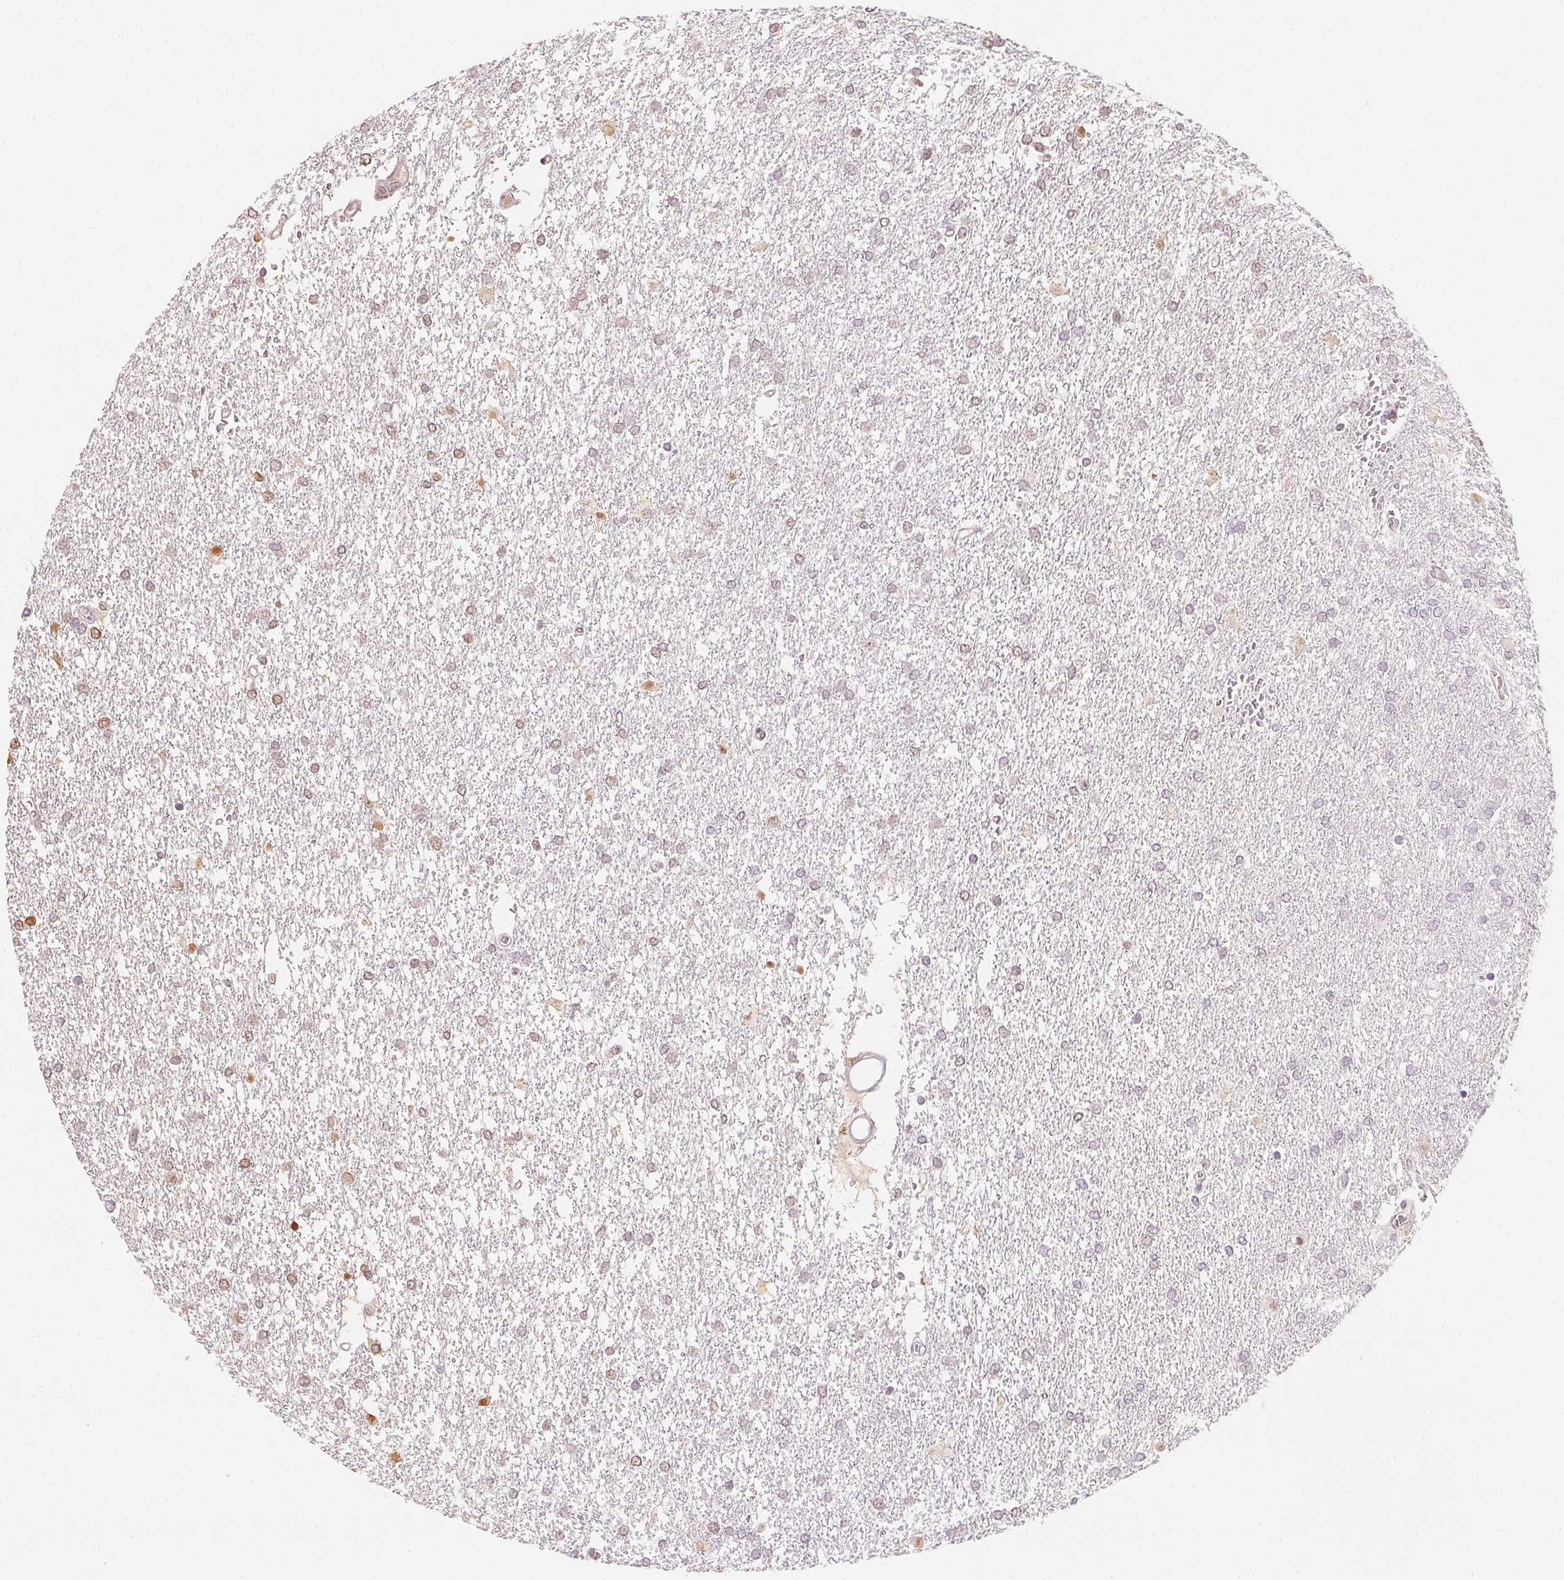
{"staining": {"intensity": "weak", "quantity": "25%-75%", "location": "nuclear"}, "tissue": "glioma", "cell_type": "Tumor cells", "image_type": "cancer", "snomed": [{"axis": "morphology", "description": "Glioma, malignant, High grade"}, {"axis": "topography", "description": "Brain"}], "caption": "Tumor cells reveal weak nuclear expression in about 25%-75% of cells in glioma.", "gene": "AFM", "patient": {"sex": "female", "age": 61}}